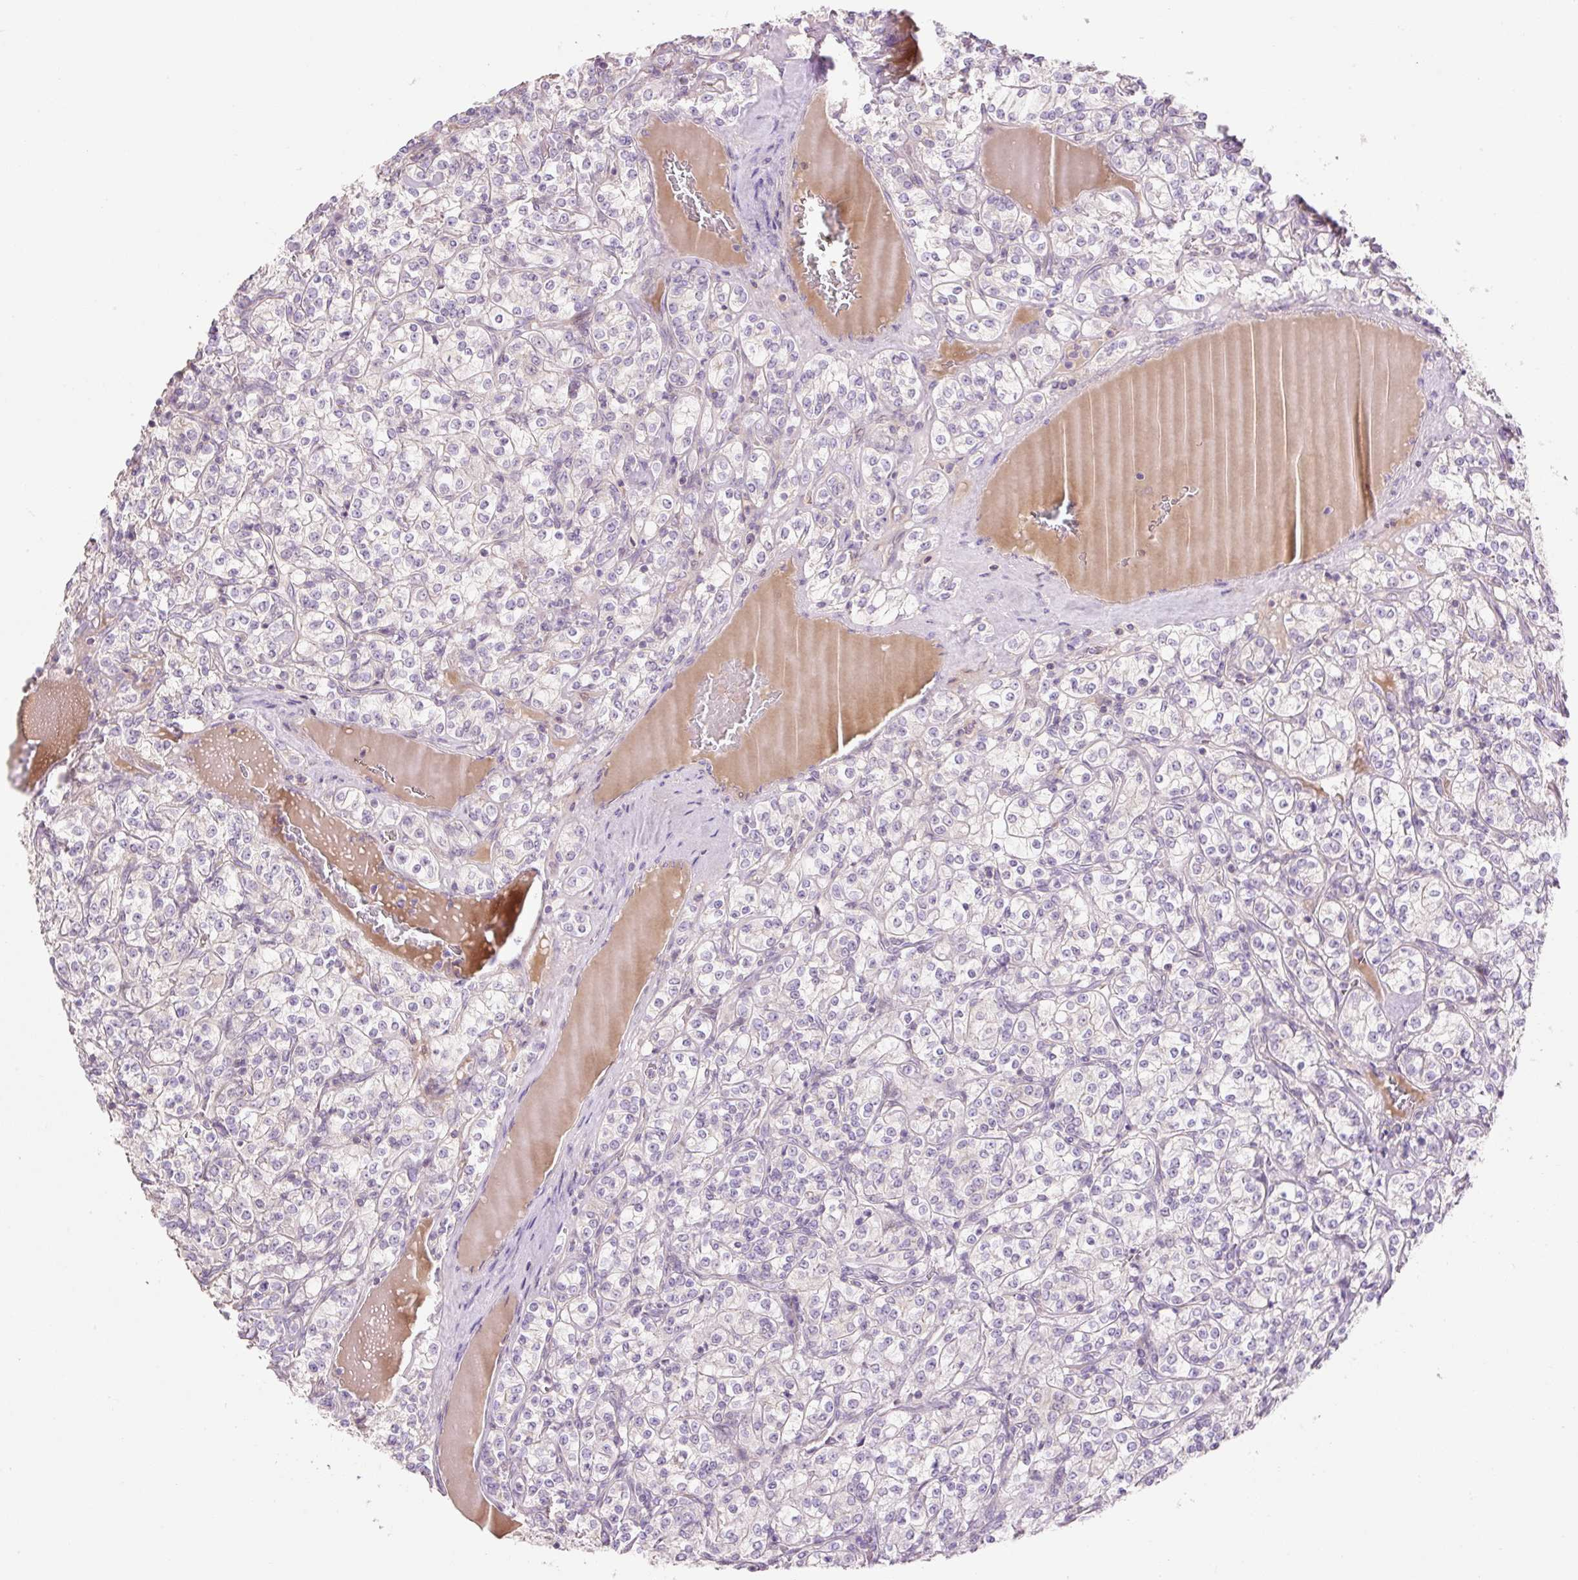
{"staining": {"intensity": "negative", "quantity": "none", "location": "none"}, "tissue": "renal cancer", "cell_type": "Tumor cells", "image_type": "cancer", "snomed": [{"axis": "morphology", "description": "Adenocarcinoma, NOS"}, {"axis": "topography", "description": "Kidney"}], "caption": "DAB immunohistochemical staining of renal cancer (adenocarcinoma) shows no significant staining in tumor cells.", "gene": "ZNF552", "patient": {"sex": "male", "age": 77}}